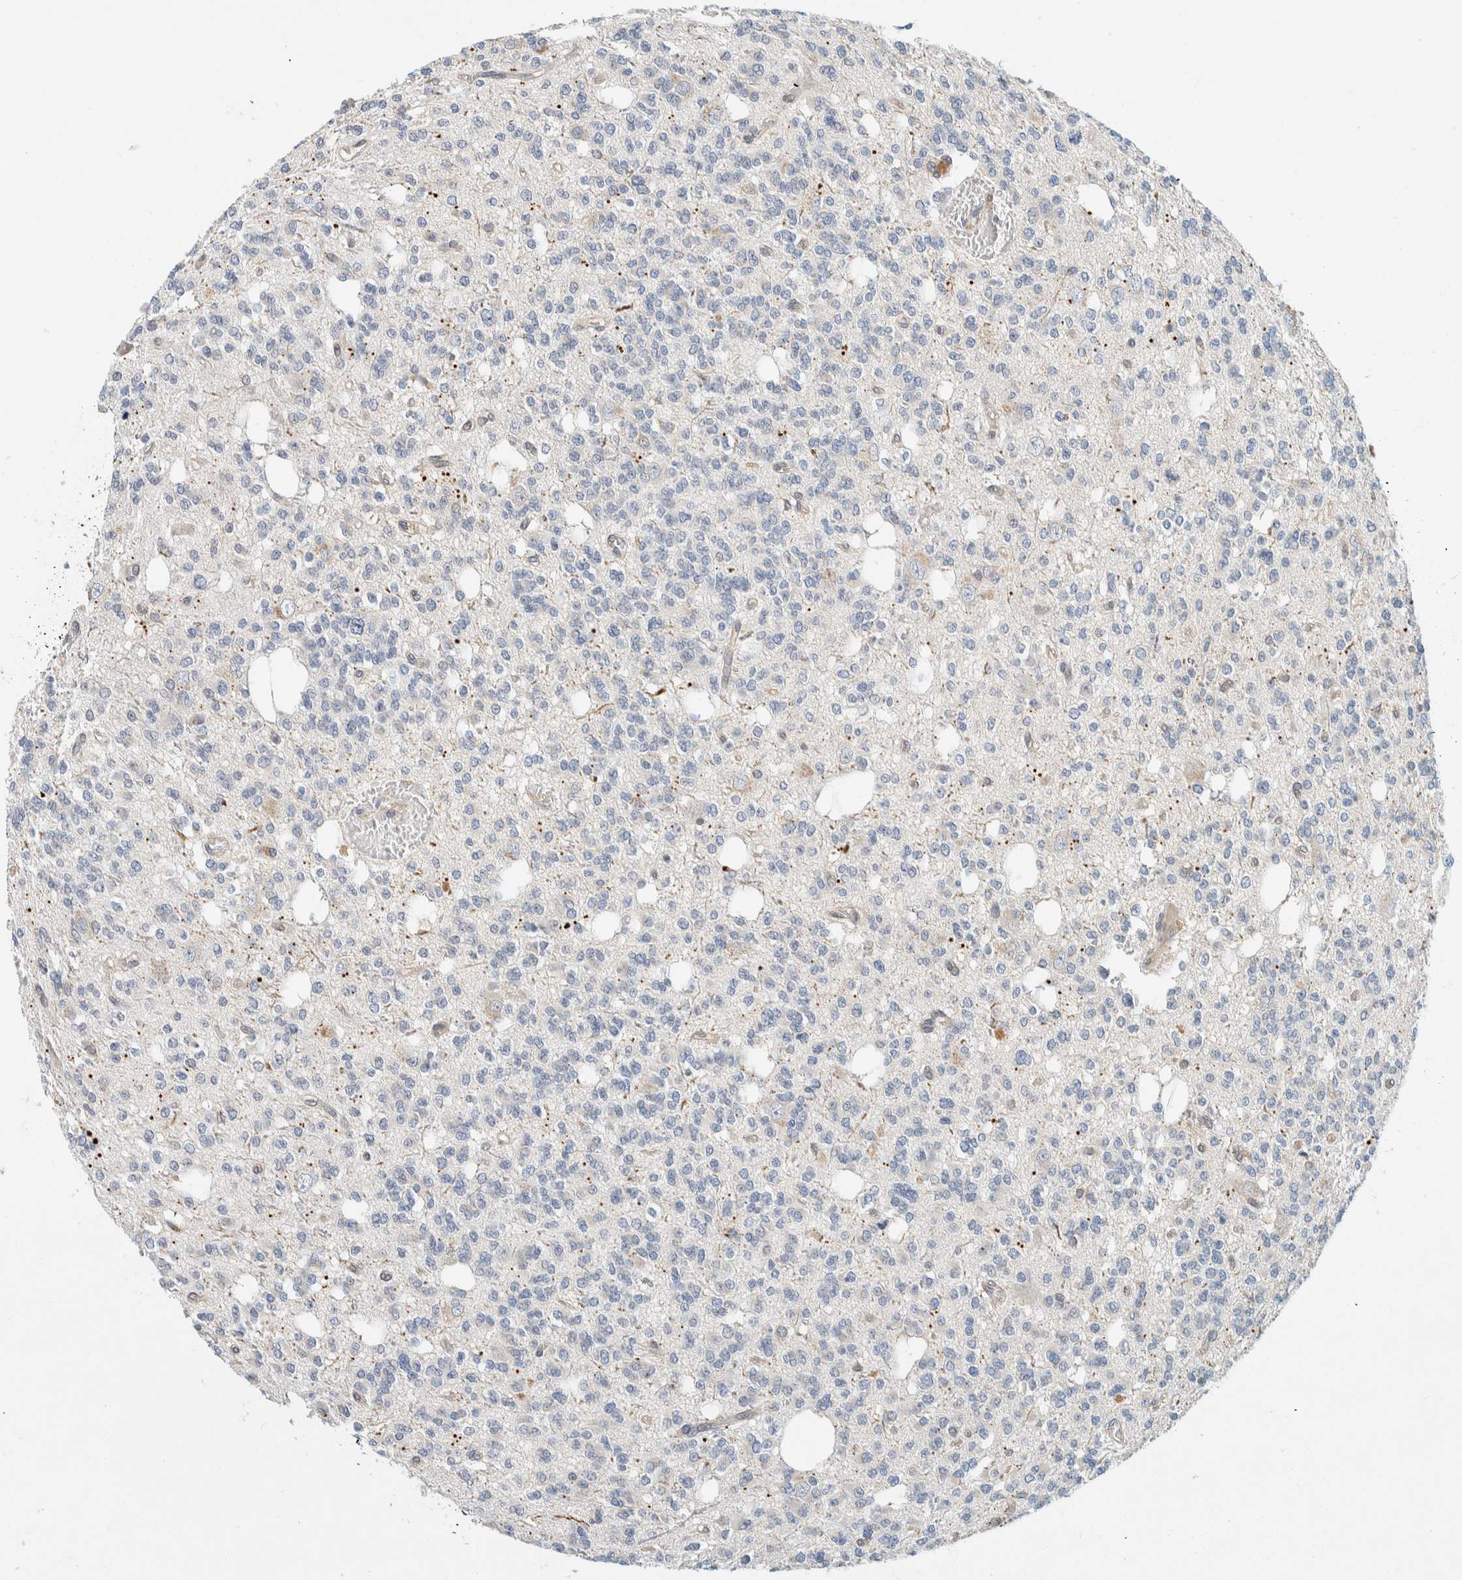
{"staining": {"intensity": "negative", "quantity": "none", "location": "none"}, "tissue": "glioma", "cell_type": "Tumor cells", "image_type": "cancer", "snomed": [{"axis": "morphology", "description": "Glioma, malignant, Low grade"}, {"axis": "topography", "description": "Brain"}], "caption": "High power microscopy histopathology image of an immunohistochemistry micrograph of glioma, revealing no significant positivity in tumor cells.", "gene": "SUMF2", "patient": {"sex": "male", "age": 38}}